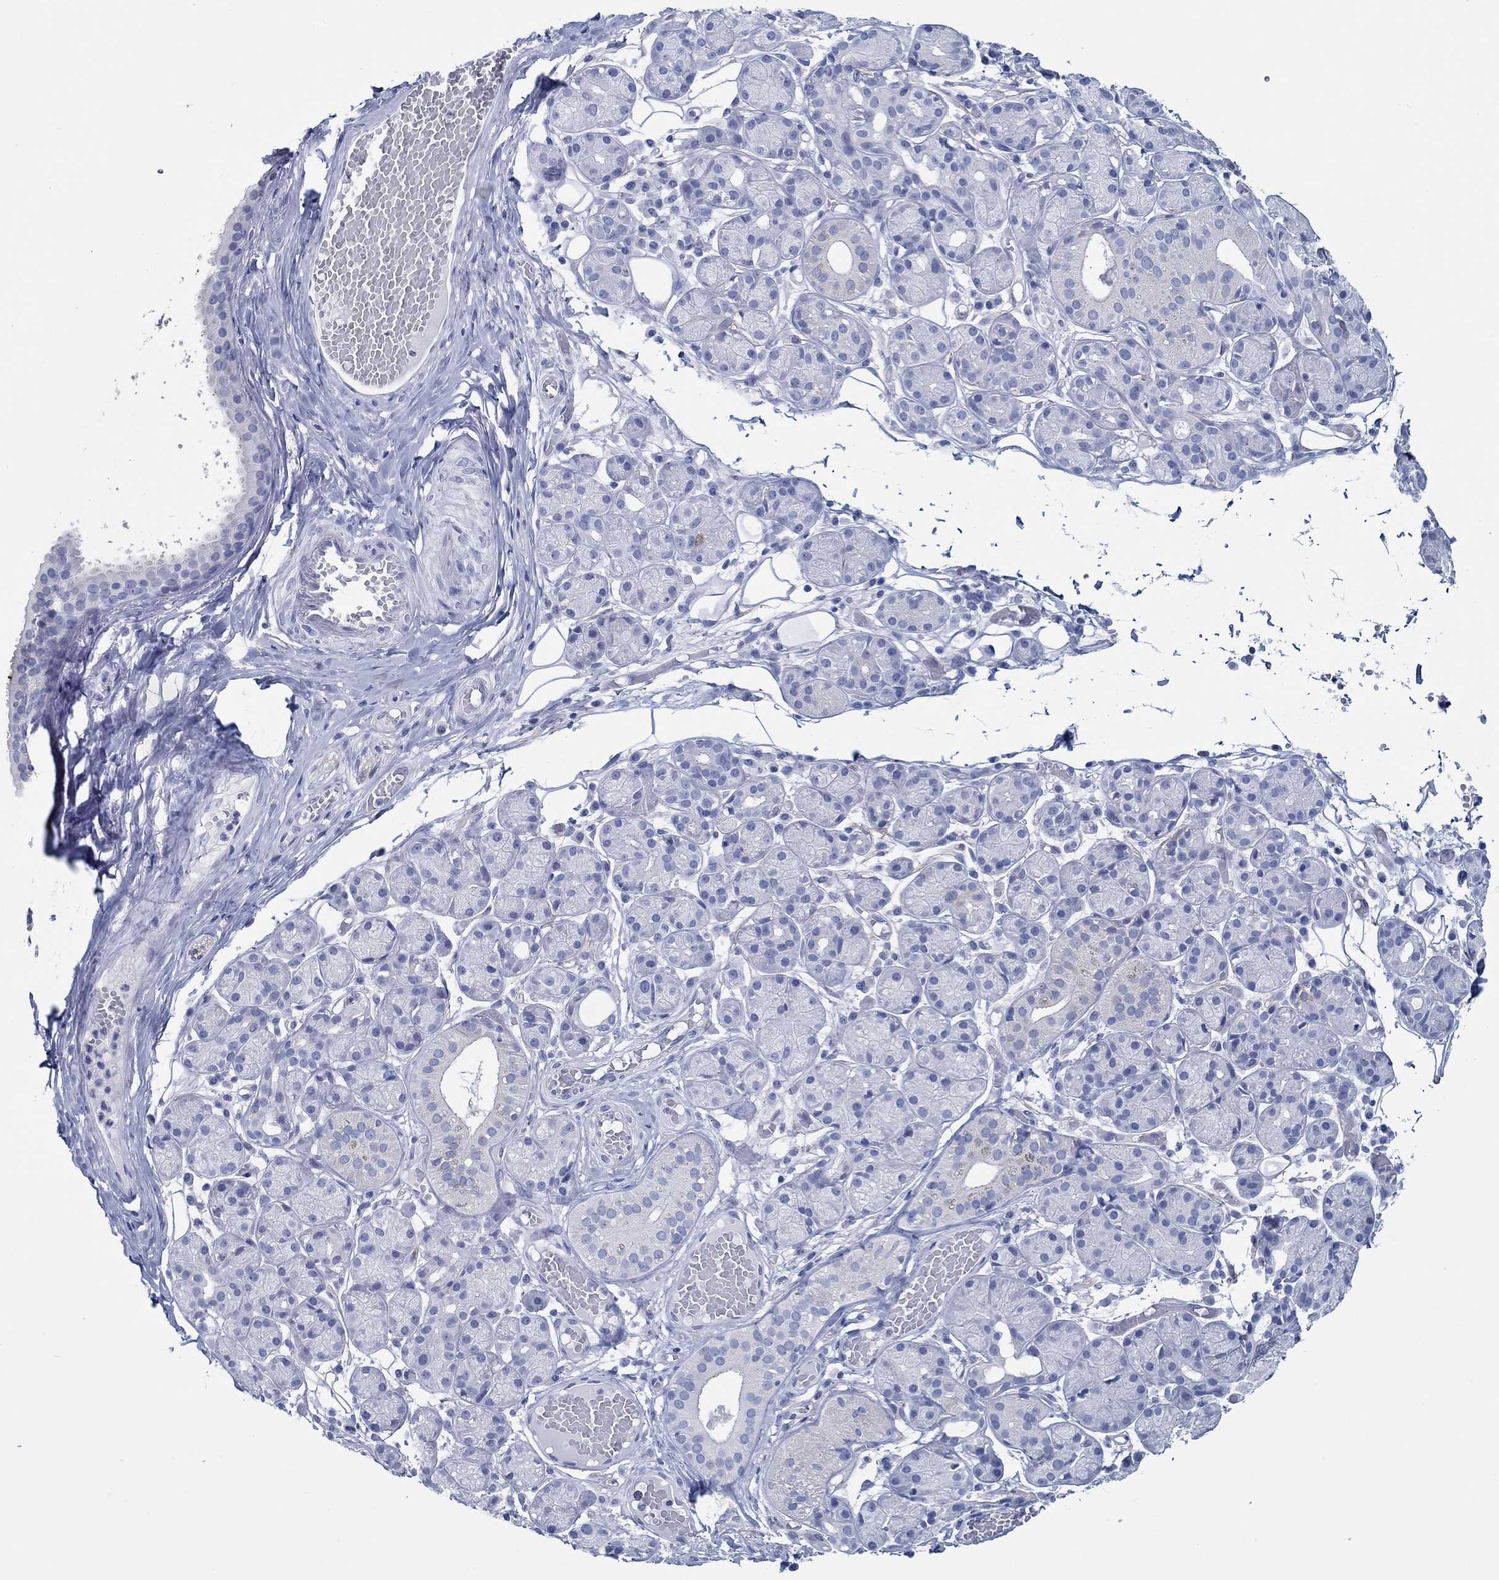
{"staining": {"intensity": "negative", "quantity": "none", "location": "none"}, "tissue": "salivary gland", "cell_type": "Glandular cells", "image_type": "normal", "snomed": [{"axis": "morphology", "description": "Normal tissue, NOS"}, {"axis": "topography", "description": "Salivary gland"}, {"axis": "topography", "description": "Peripheral nerve tissue"}], "caption": "This is an IHC micrograph of benign human salivary gland. There is no positivity in glandular cells.", "gene": "IGFBP6", "patient": {"sex": "male", "age": 71}}